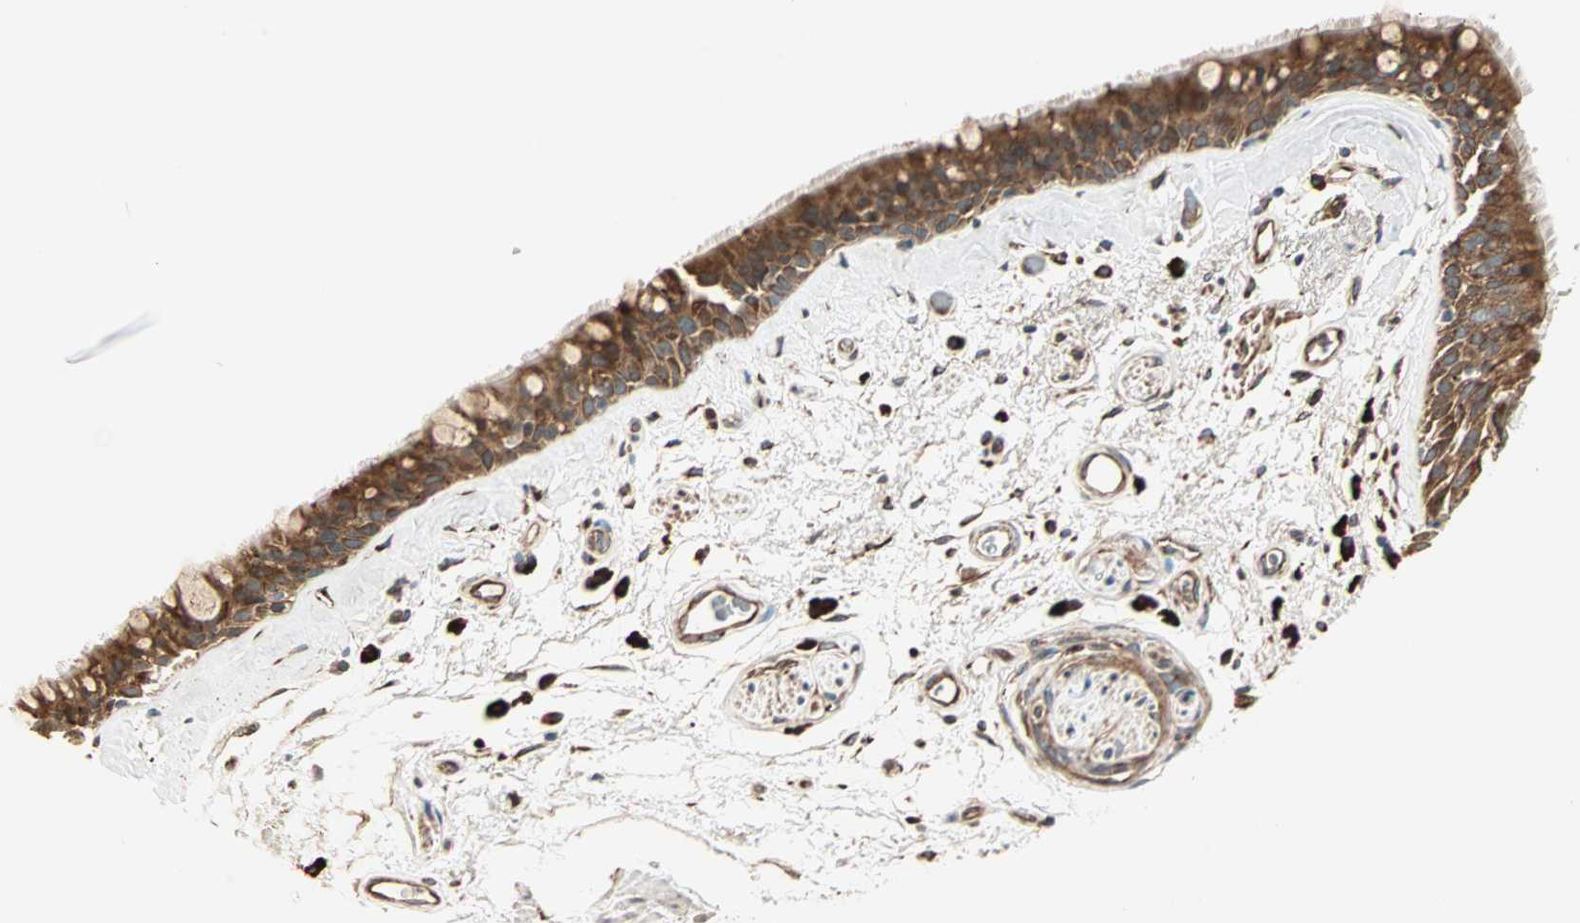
{"staining": {"intensity": "strong", "quantity": ">75%", "location": "cytoplasmic/membranous"}, "tissue": "bronchus", "cell_type": "Respiratory epithelial cells", "image_type": "normal", "snomed": [{"axis": "morphology", "description": "Normal tissue, NOS"}, {"axis": "morphology", "description": "Adenocarcinoma, NOS"}, {"axis": "topography", "description": "Bronchus"}, {"axis": "topography", "description": "Lung"}], "caption": "Immunohistochemistry (DAB (3,3'-diaminobenzidine)) staining of normal human bronchus displays strong cytoplasmic/membranous protein expression in approximately >75% of respiratory epithelial cells.", "gene": "P4HA1", "patient": {"sex": "female", "age": 54}}